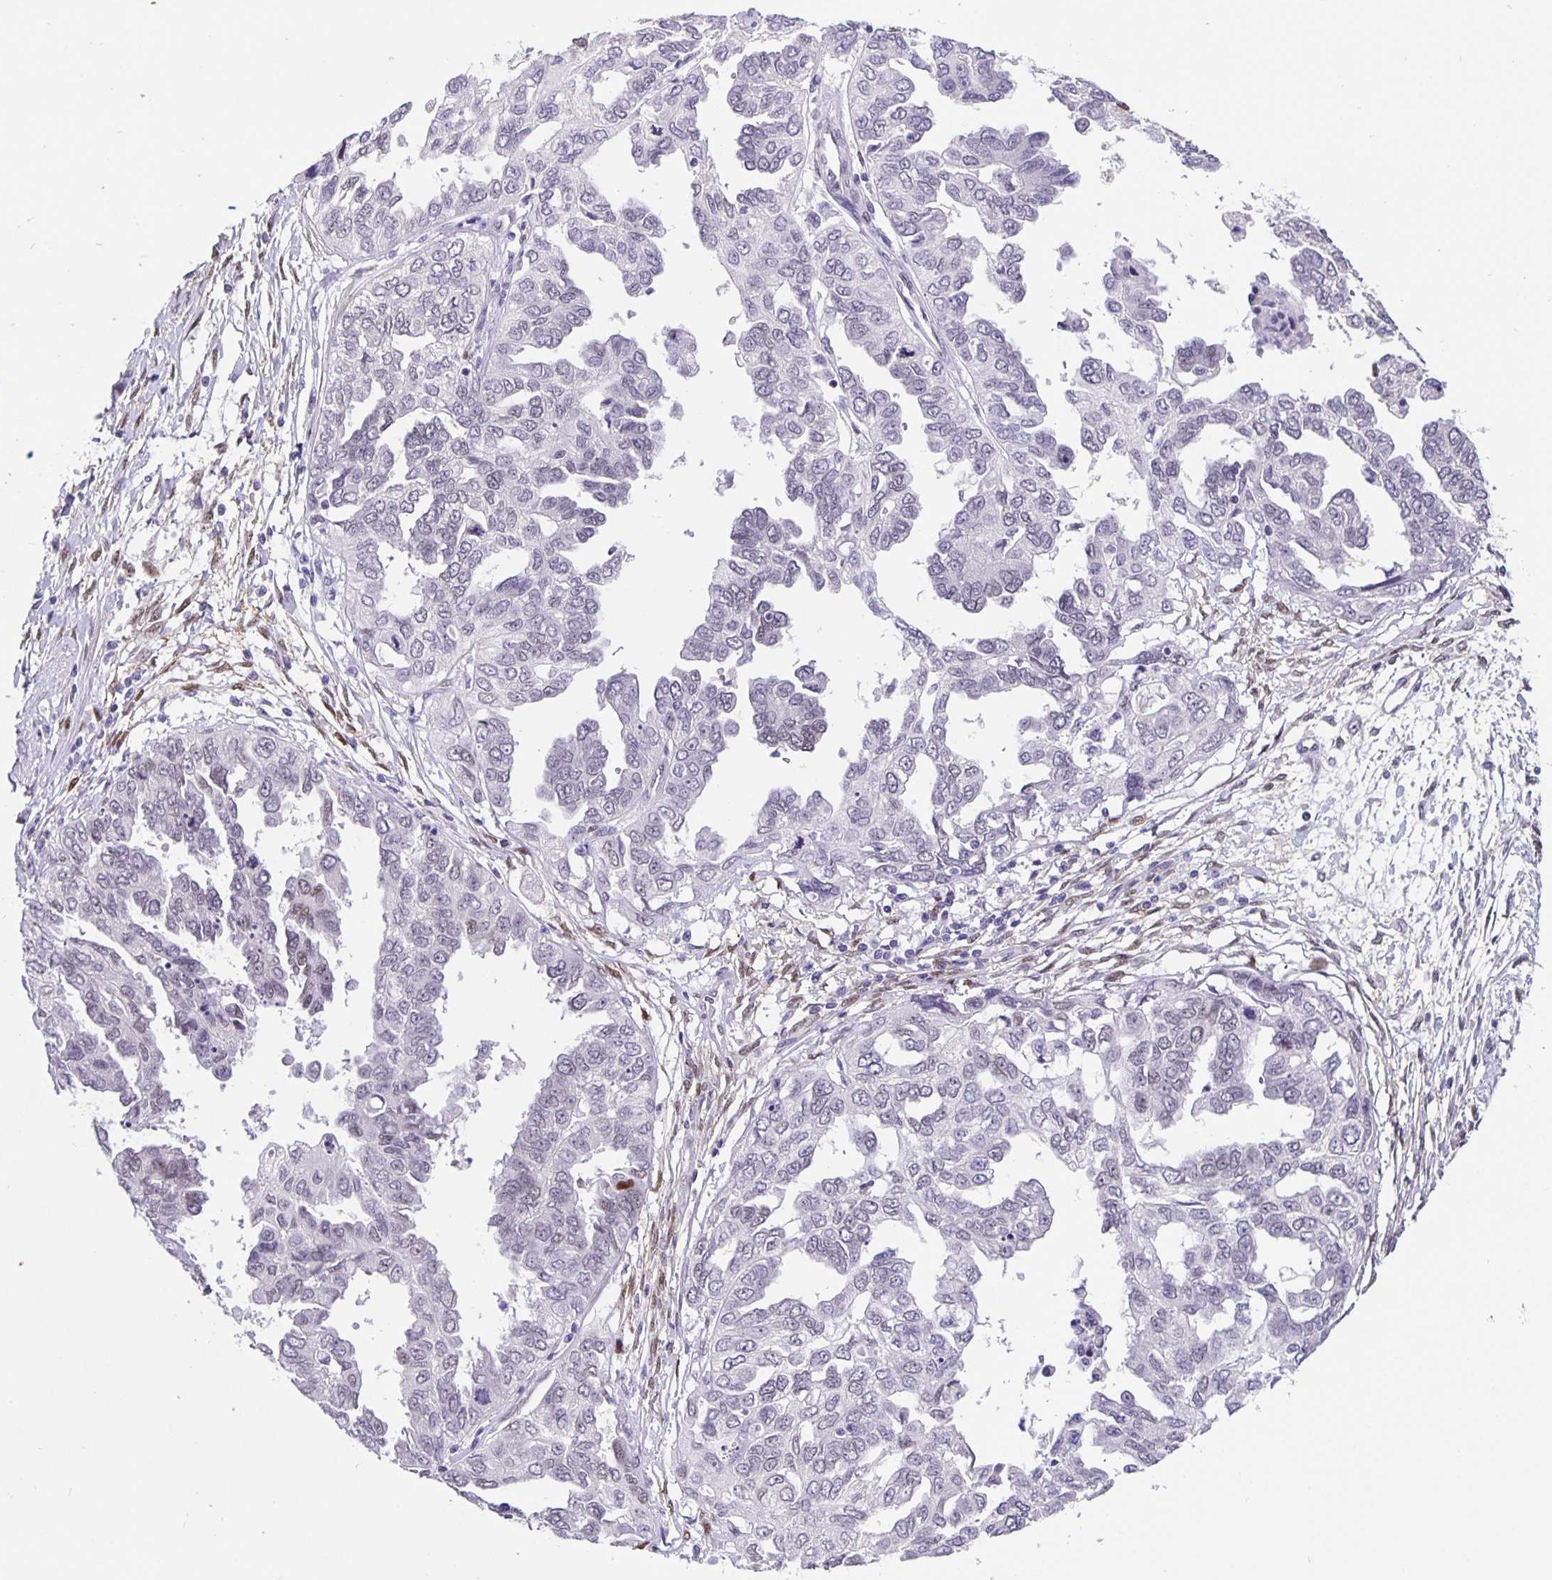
{"staining": {"intensity": "weak", "quantity": "<25%", "location": "nuclear"}, "tissue": "ovarian cancer", "cell_type": "Tumor cells", "image_type": "cancer", "snomed": [{"axis": "morphology", "description": "Cystadenocarcinoma, serous, NOS"}, {"axis": "topography", "description": "Ovary"}], "caption": "Histopathology image shows no significant protein positivity in tumor cells of ovarian cancer. (Brightfield microscopy of DAB (3,3'-diaminobenzidine) immunohistochemistry at high magnification).", "gene": "FOSL2", "patient": {"sex": "female", "age": 53}}